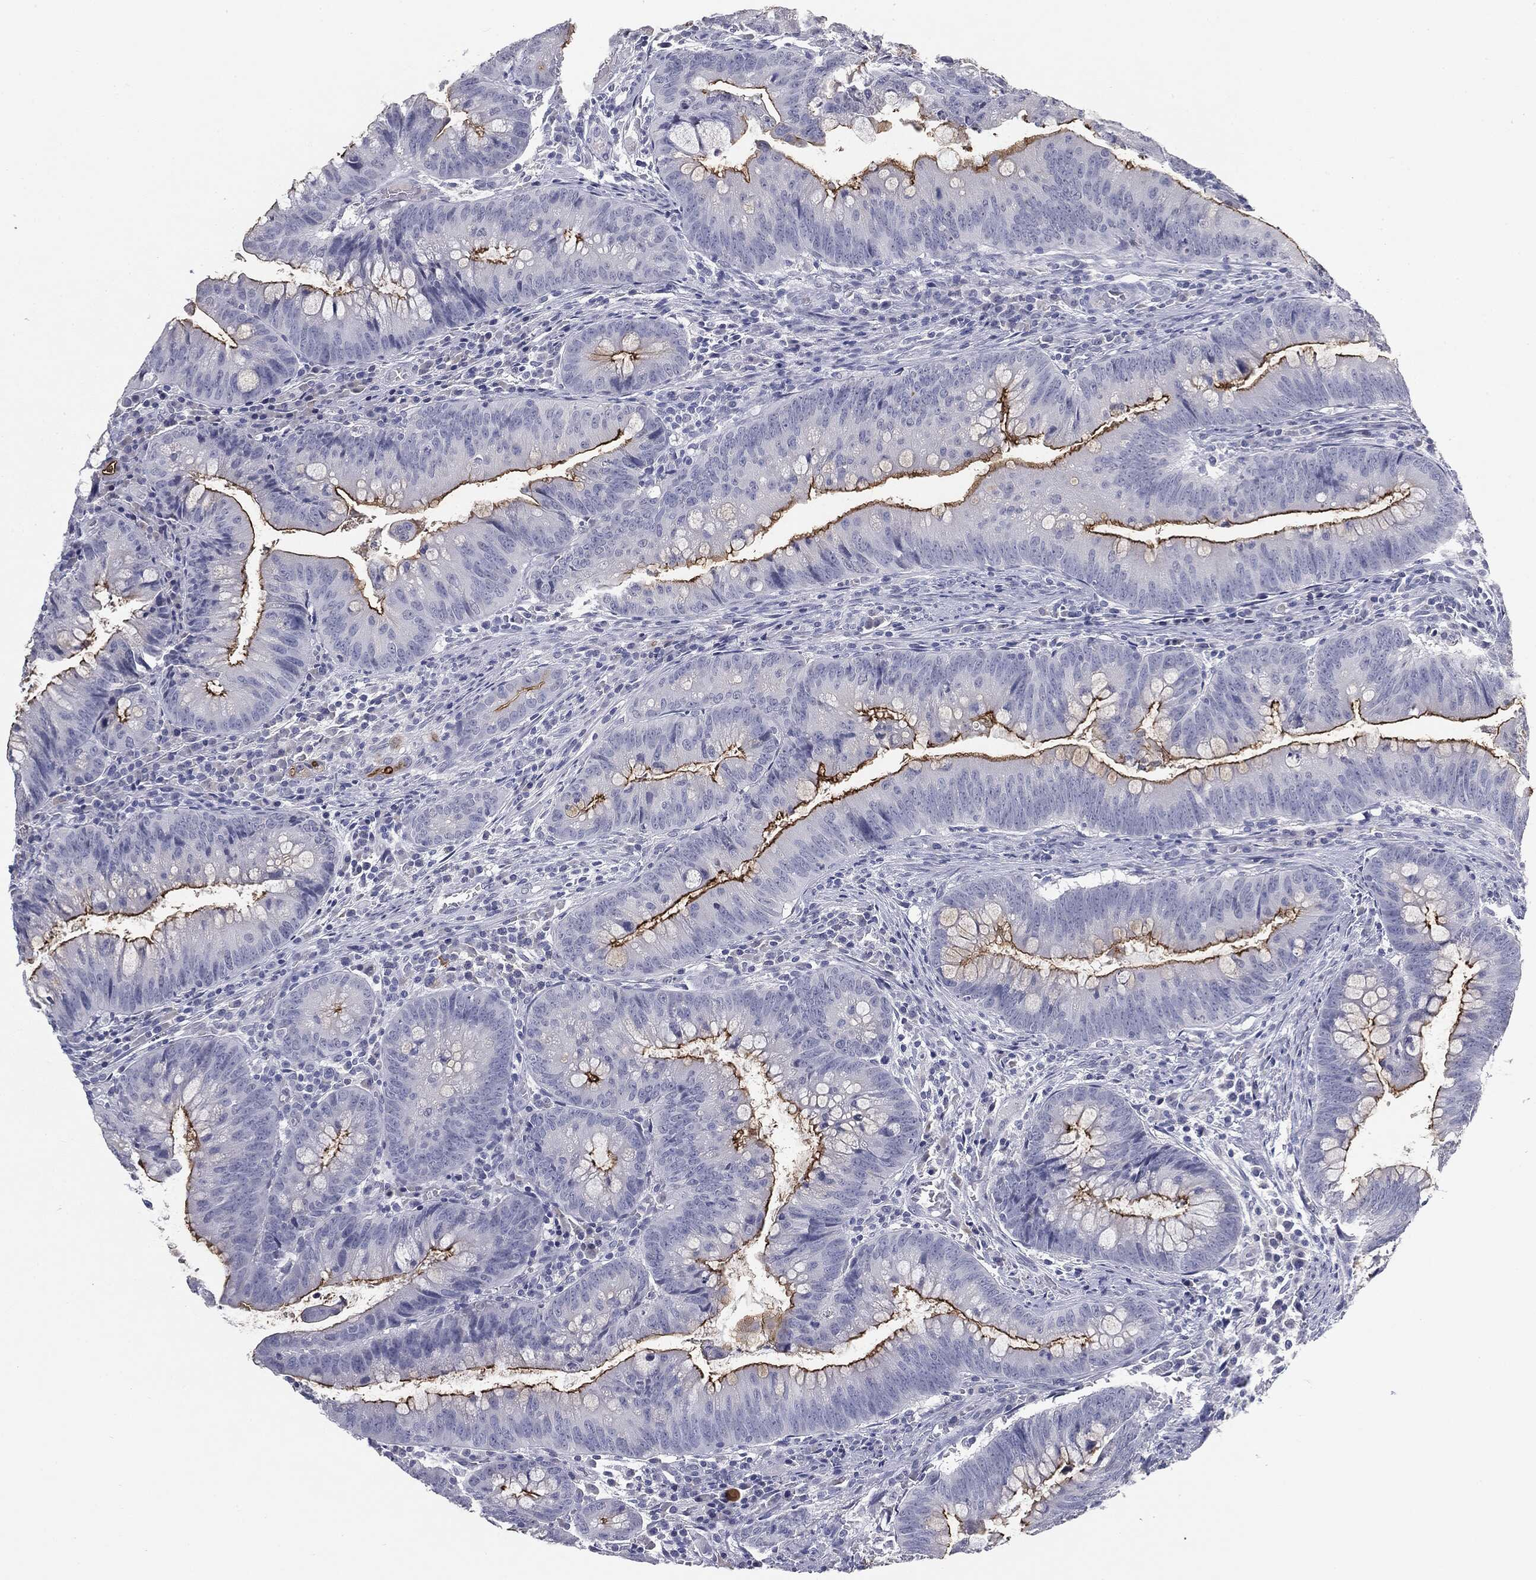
{"staining": {"intensity": "strong", "quantity": "<25%", "location": "cytoplasmic/membranous"}, "tissue": "colorectal cancer", "cell_type": "Tumor cells", "image_type": "cancer", "snomed": [{"axis": "morphology", "description": "Adenocarcinoma, NOS"}, {"axis": "topography", "description": "Colon"}], "caption": "This is a histology image of IHC staining of colorectal cancer, which shows strong positivity in the cytoplasmic/membranous of tumor cells.", "gene": "MUC1", "patient": {"sex": "male", "age": 62}}